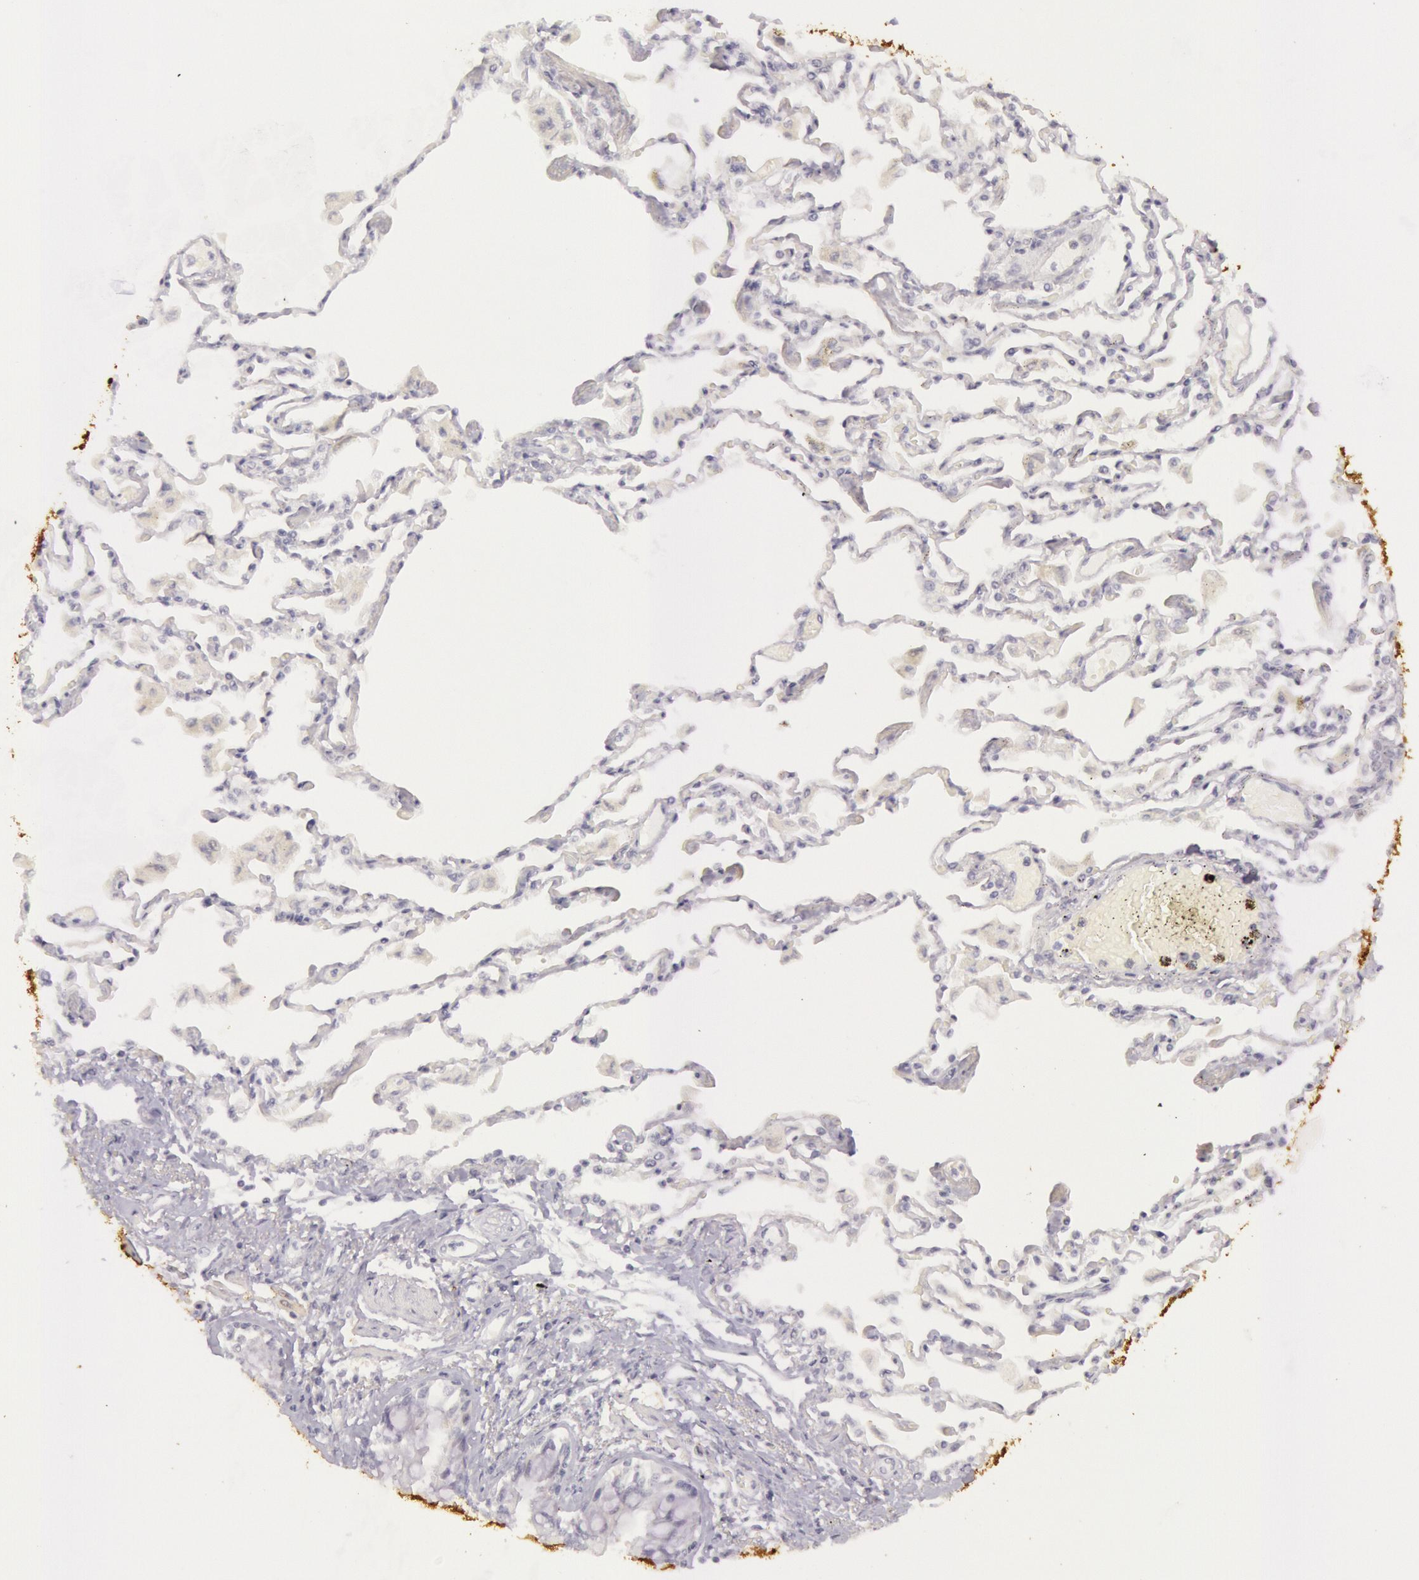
{"staining": {"intensity": "weak", "quantity": ">75%", "location": "cytoplasmic/membranous"}, "tissue": "adipose tissue", "cell_type": "Adipocytes", "image_type": "normal", "snomed": [{"axis": "morphology", "description": "Normal tissue, NOS"}, {"axis": "morphology", "description": "Adenocarcinoma, NOS"}, {"axis": "topography", "description": "Cartilage tissue"}, {"axis": "topography", "description": "Lung"}], "caption": "Adipocytes exhibit weak cytoplasmic/membranous staining in about >75% of cells in unremarkable adipose tissue.", "gene": "CKB", "patient": {"sex": "female", "age": 67}}